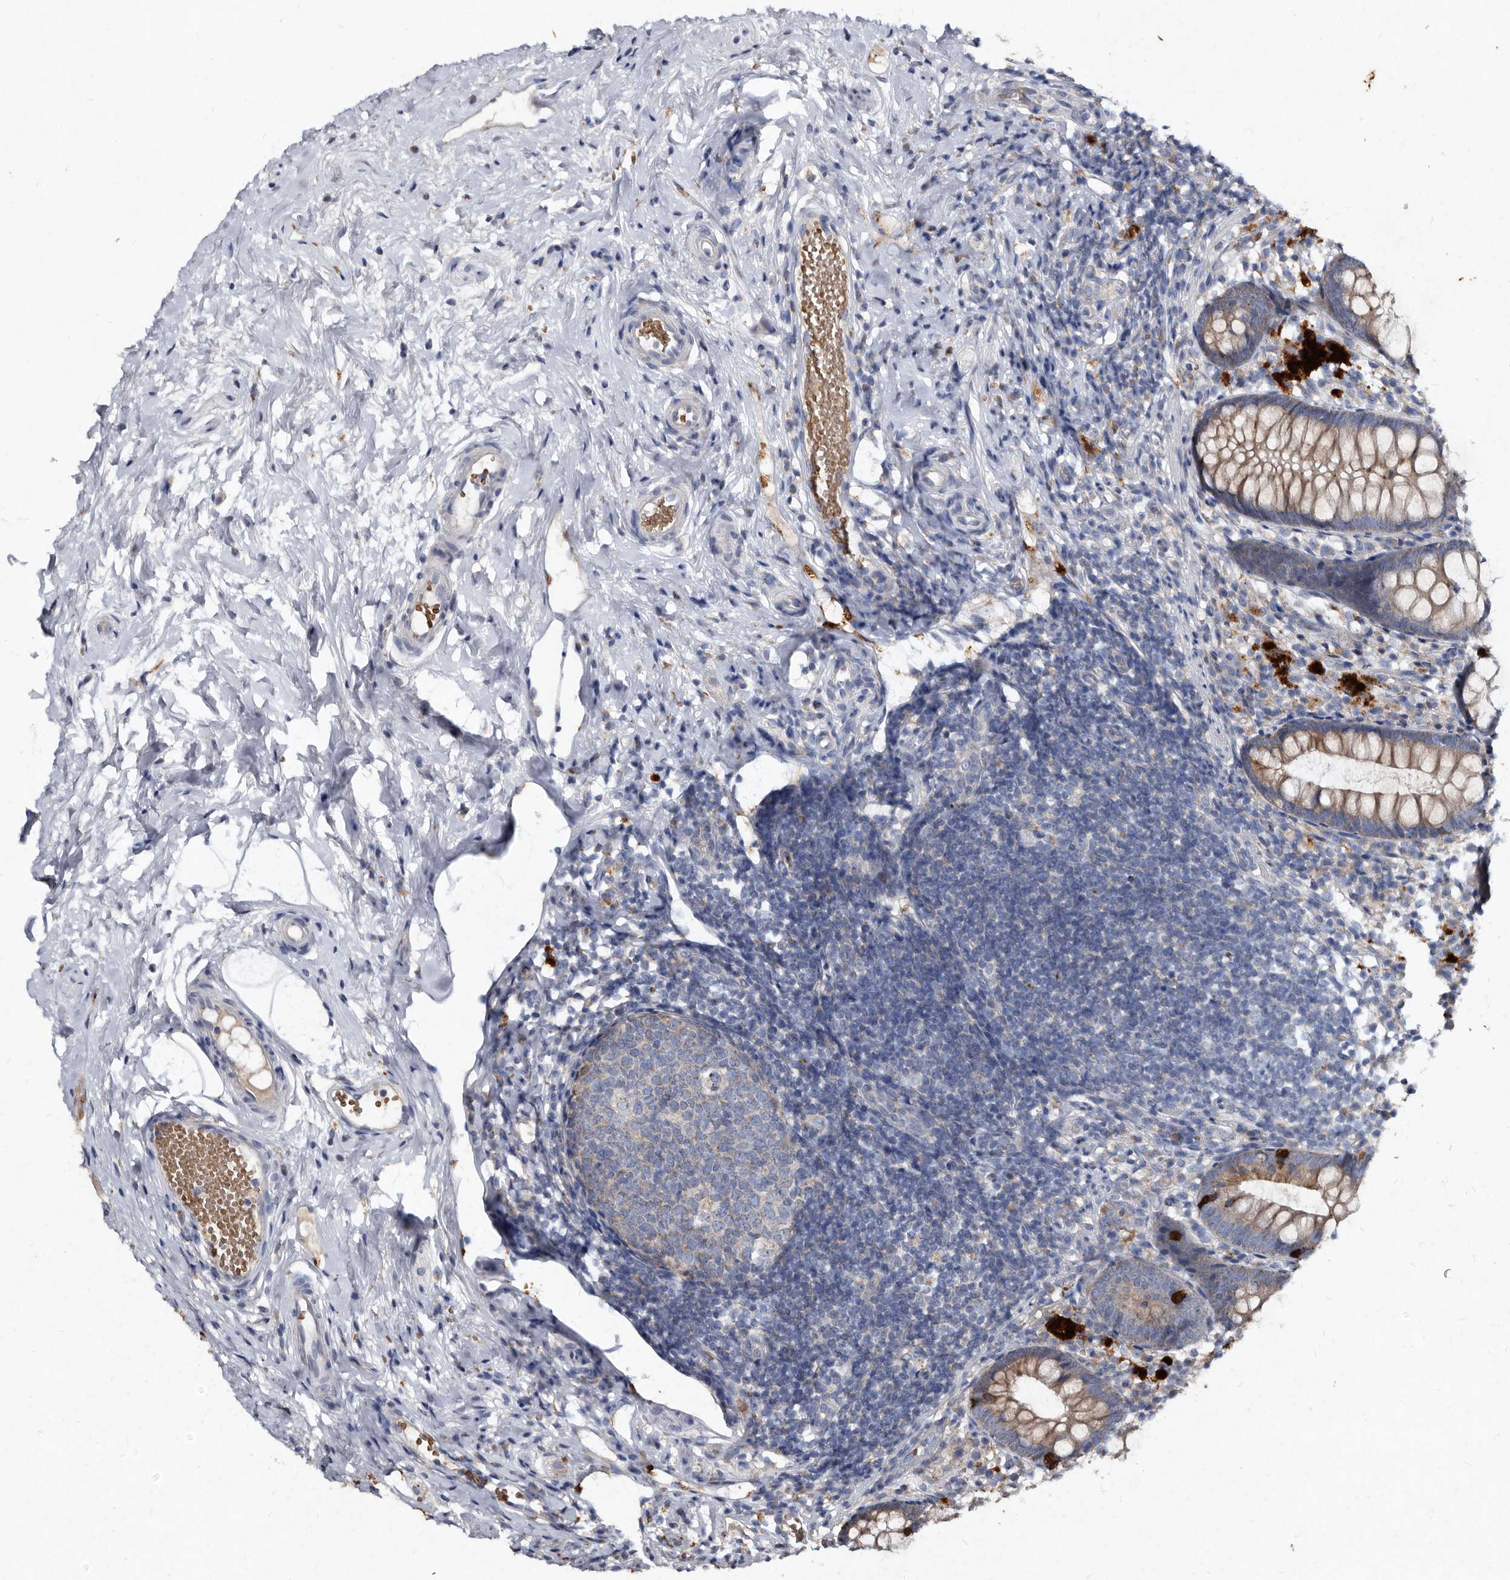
{"staining": {"intensity": "moderate", "quantity": ">75%", "location": "cytoplasmic/membranous"}, "tissue": "appendix", "cell_type": "Glandular cells", "image_type": "normal", "snomed": [{"axis": "morphology", "description": "Normal tissue, NOS"}, {"axis": "topography", "description": "Appendix"}], "caption": "High-magnification brightfield microscopy of unremarkable appendix stained with DAB (brown) and counterstained with hematoxylin (blue). glandular cells exhibit moderate cytoplasmic/membranous positivity is appreciated in approximately>75% of cells.", "gene": "YPEL1", "patient": {"sex": "female", "age": 20}}